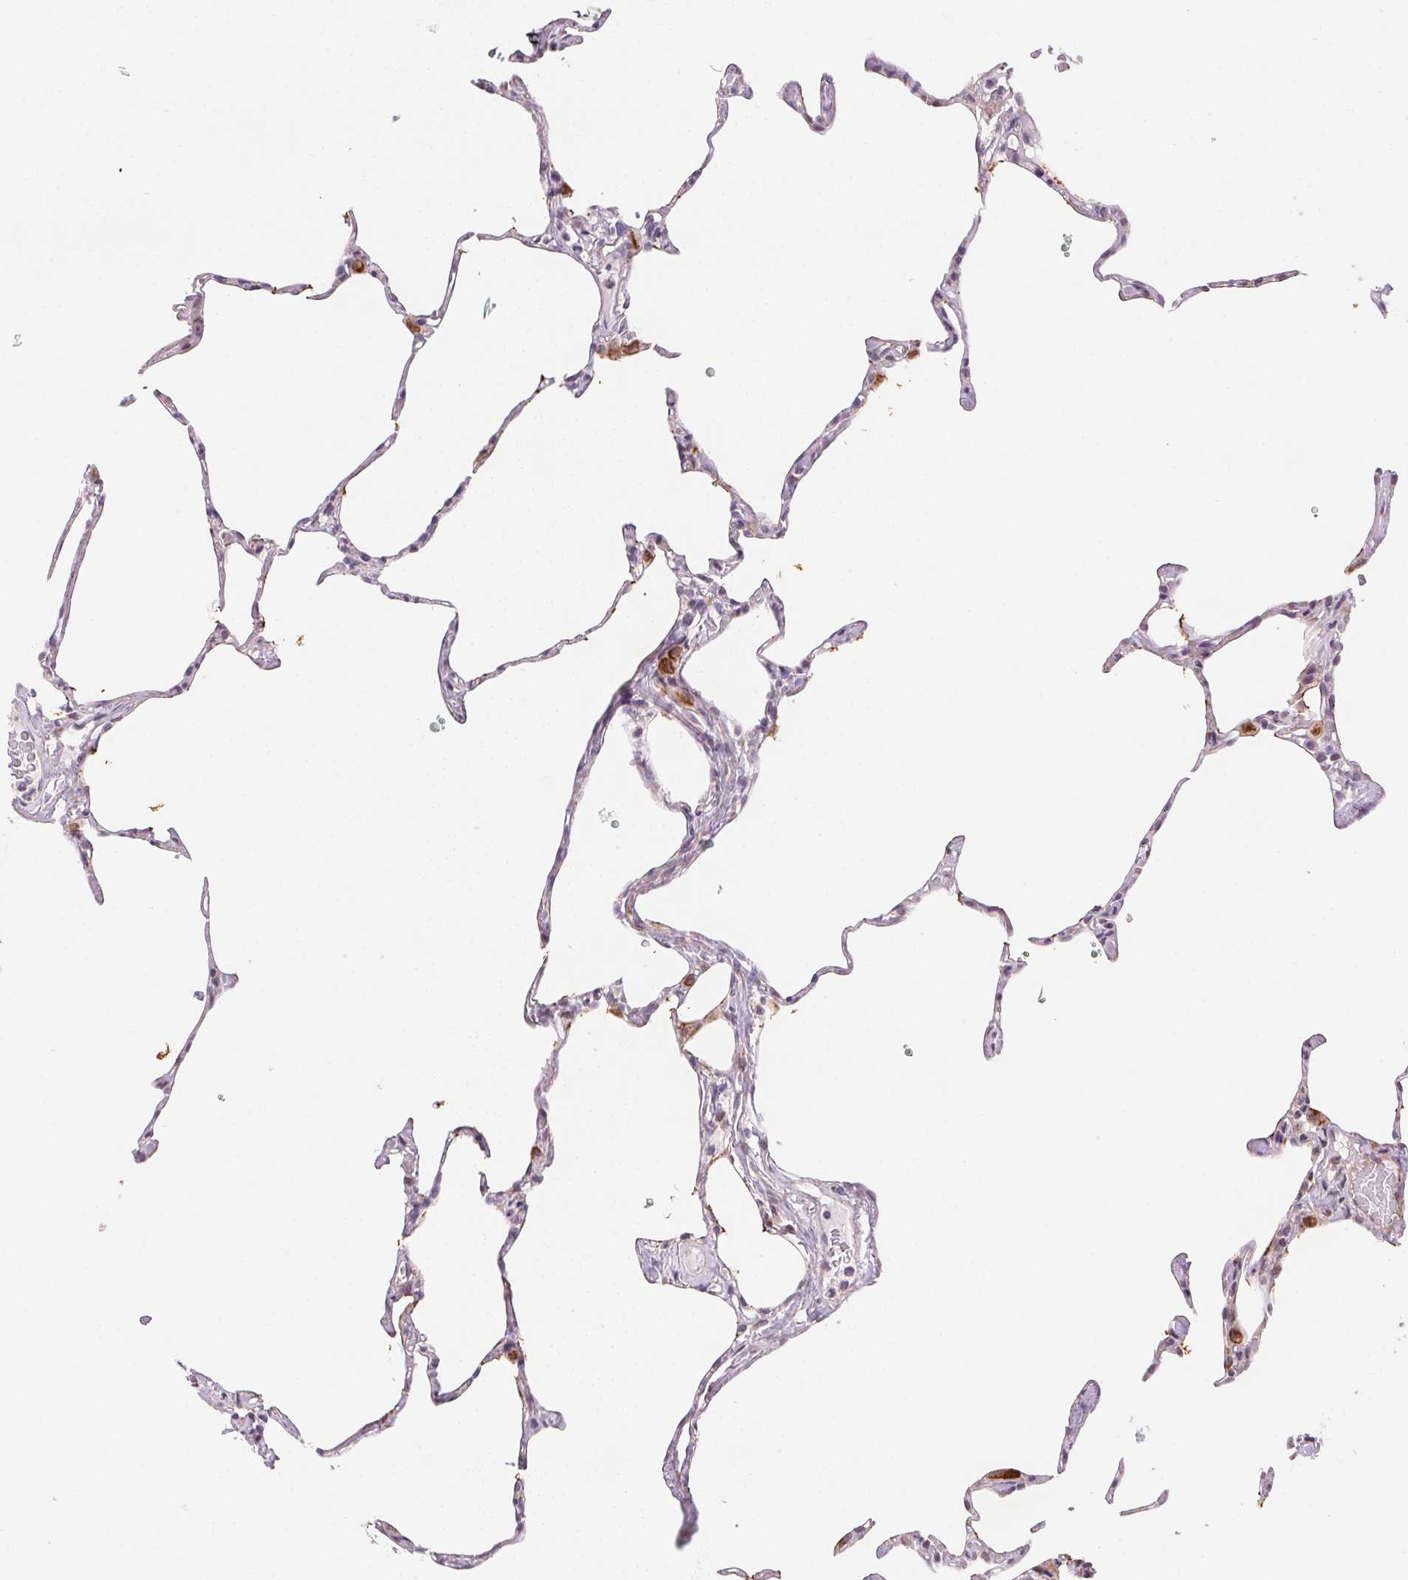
{"staining": {"intensity": "moderate", "quantity": "<25%", "location": "cytoplasmic/membranous"}, "tissue": "lung", "cell_type": "Alveolar cells", "image_type": "normal", "snomed": [{"axis": "morphology", "description": "Normal tissue, NOS"}, {"axis": "topography", "description": "Lung"}], "caption": "A histopathology image of lung stained for a protein demonstrates moderate cytoplasmic/membranous brown staining in alveolar cells.", "gene": "GYG2", "patient": {"sex": "male", "age": 65}}